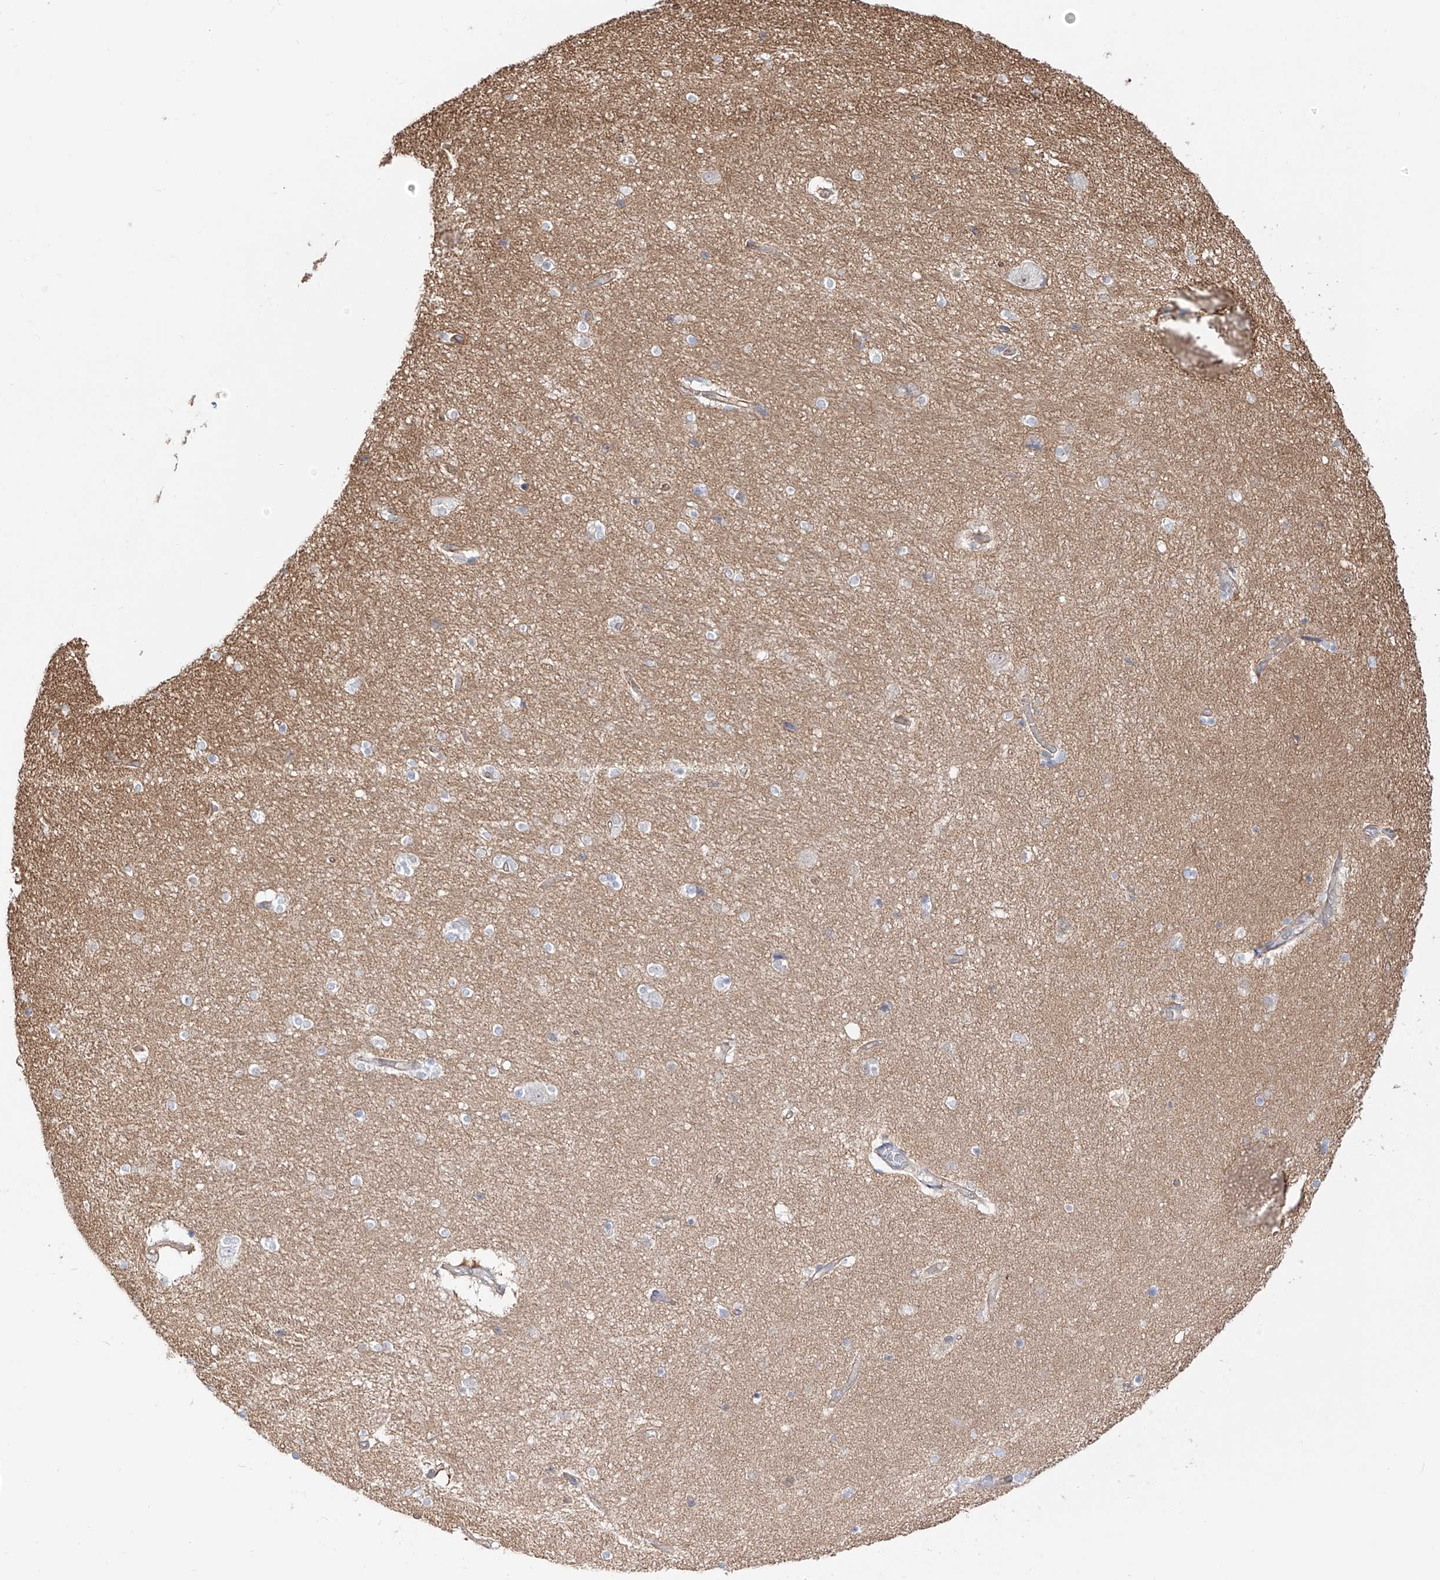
{"staining": {"intensity": "negative", "quantity": "none", "location": "none"}, "tissue": "hippocampus", "cell_type": "Glial cells", "image_type": "normal", "snomed": [{"axis": "morphology", "description": "Normal tissue, NOS"}, {"axis": "topography", "description": "Hippocampus"}], "caption": "An immunohistochemistry (IHC) micrograph of unremarkable hippocampus is shown. There is no staining in glial cells of hippocampus. (DAB IHC with hematoxylin counter stain).", "gene": "ZNF180", "patient": {"sex": "female", "age": 54}}